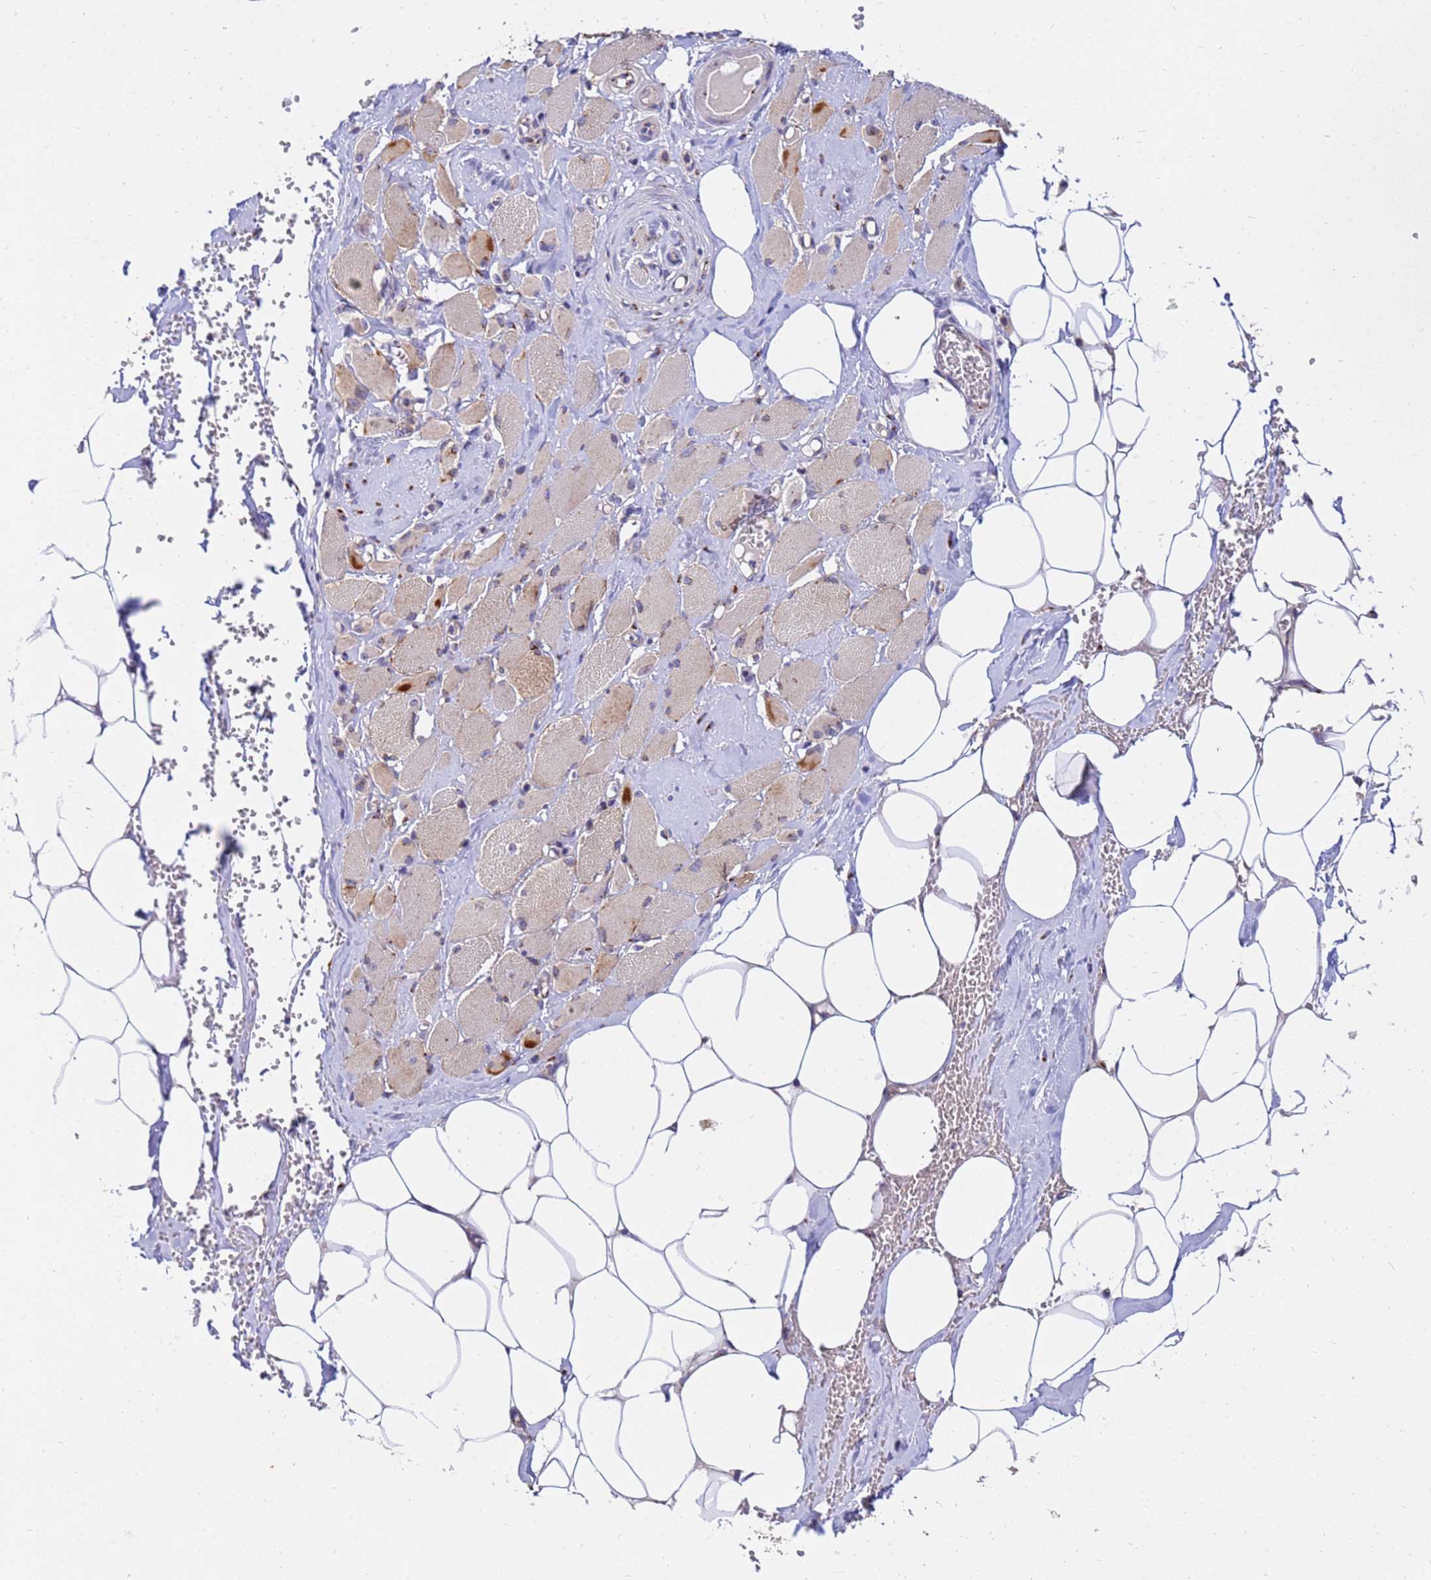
{"staining": {"intensity": "moderate", "quantity": "<25%", "location": "cytoplasmic/membranous"}, "tissue": "skeletal muscle", "cell_type": "Myocytes", "image_type": "normal", "snomed": [{"axis": "morphology", "description": "Normal tissue, NOS"}, {"axis": "morphology", "description": "Basal cell carcinoma"}, {"axis": "topography", "description": "Skeletal muscle"}], "caption": "The histopathology image shows immunohistochemical staining of unremarkable skeletal muscle. There is moderate cytoplasmic/membranous expression is present in about <25% of myocytes. (DAB IHC, brown staining for protein, blue staining for nuclei).", "gene": "HPS3", "patient": {"sex": "female", "age": 64}}